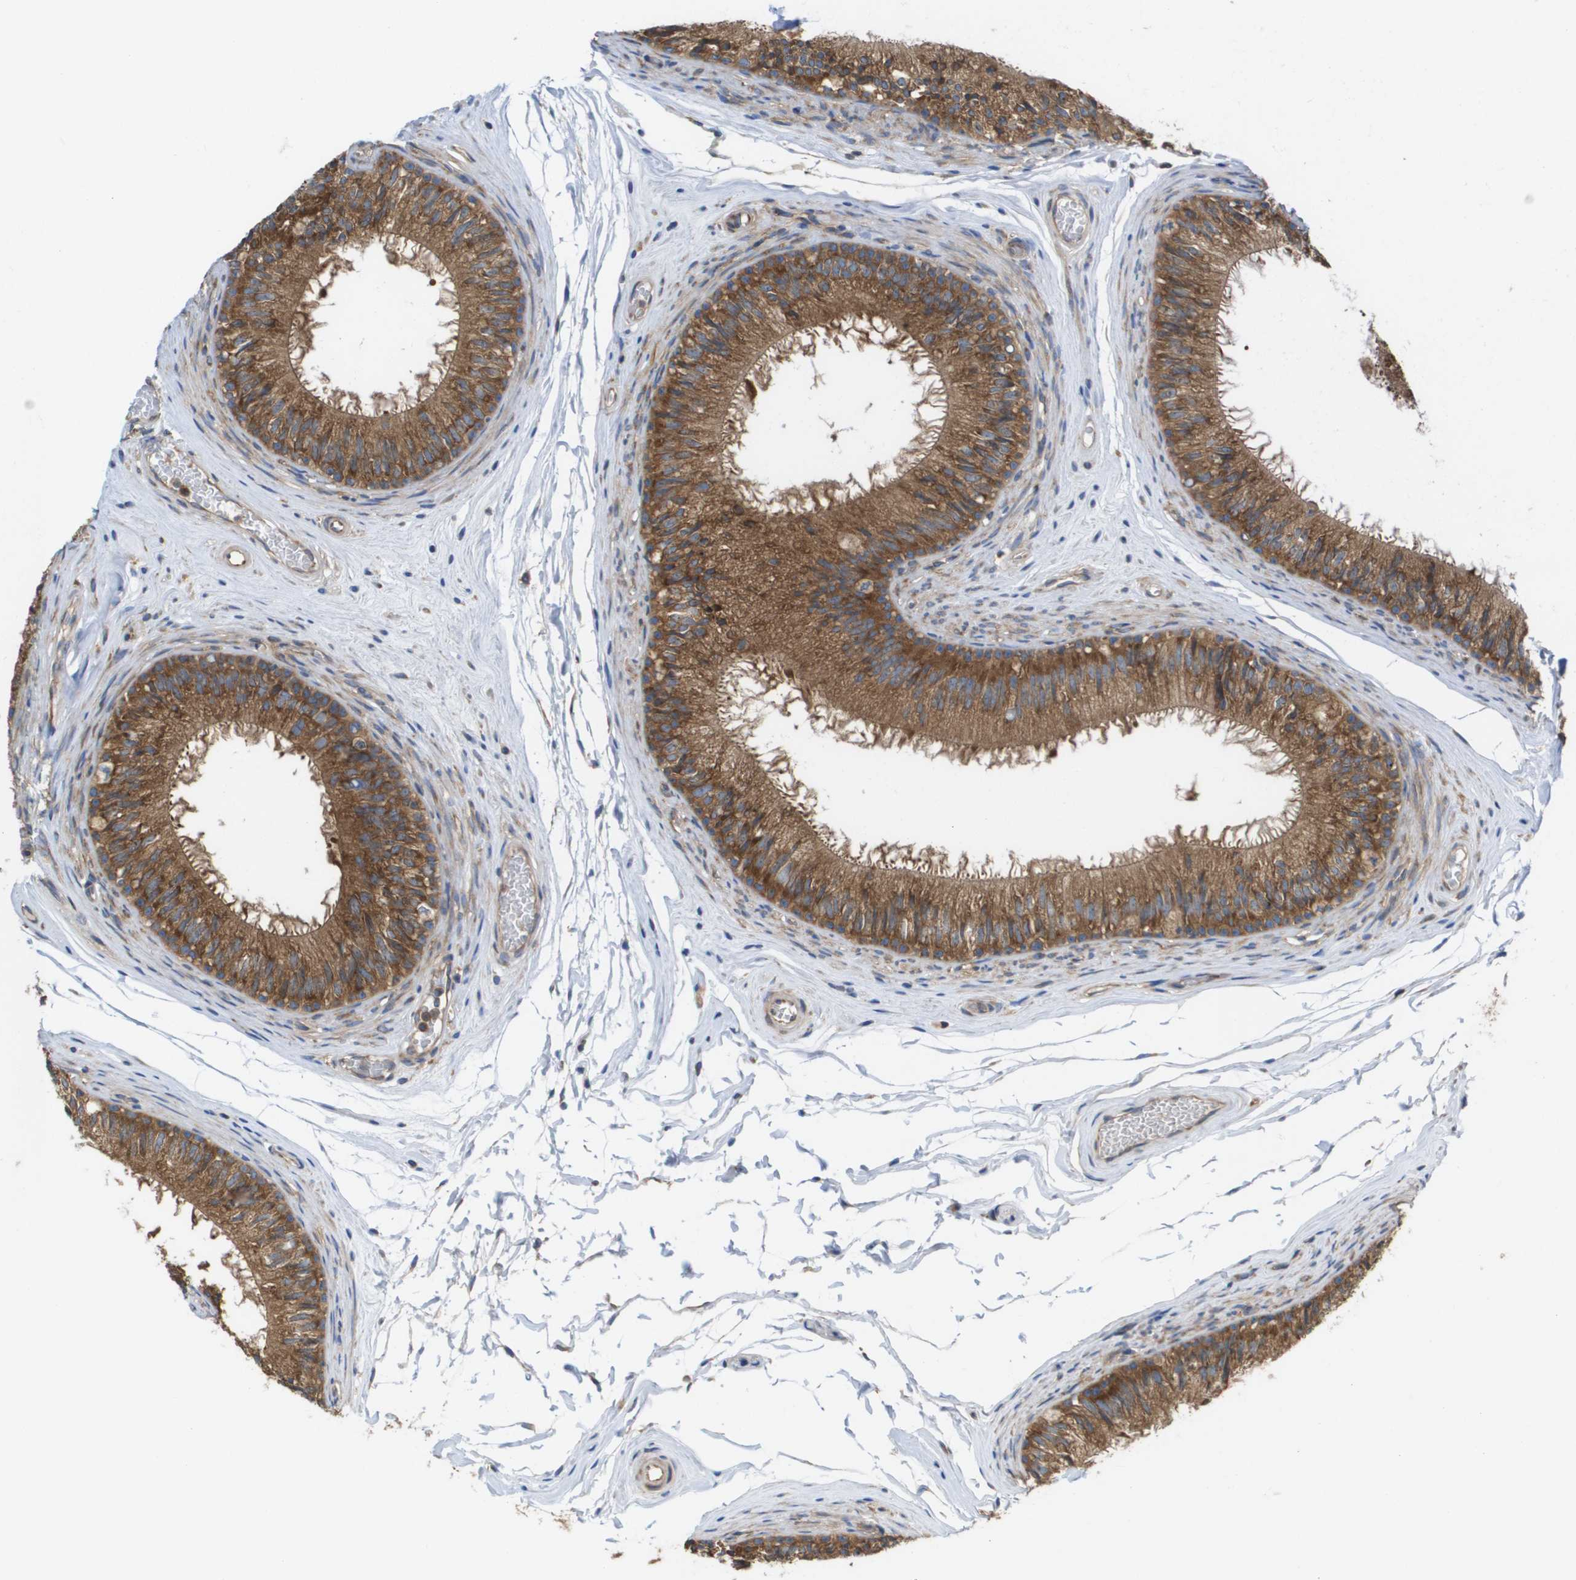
{"staining": {"intensity": "strong", "quantity": ">75%", "location": "cytoplasmic/membranous"}, "tissue": "epididymis", "cell_type": "Glandular cells", "image_type": "normal", "snomed": [{"axis": "morphology", "description": "Normal tissue, NOS"}, {"axis": "topography", "description": "Testis"}, {"axis": "topography", "description": "Epididymis"}], "caption": "Immunohistochemical staining of benign human epididymis shows high levels of strong cytoplasmic/membranous staining in about >75% of glandular cells.", "gene": "EIF4G2", "patient": {"sex": "male", "age": 36}}